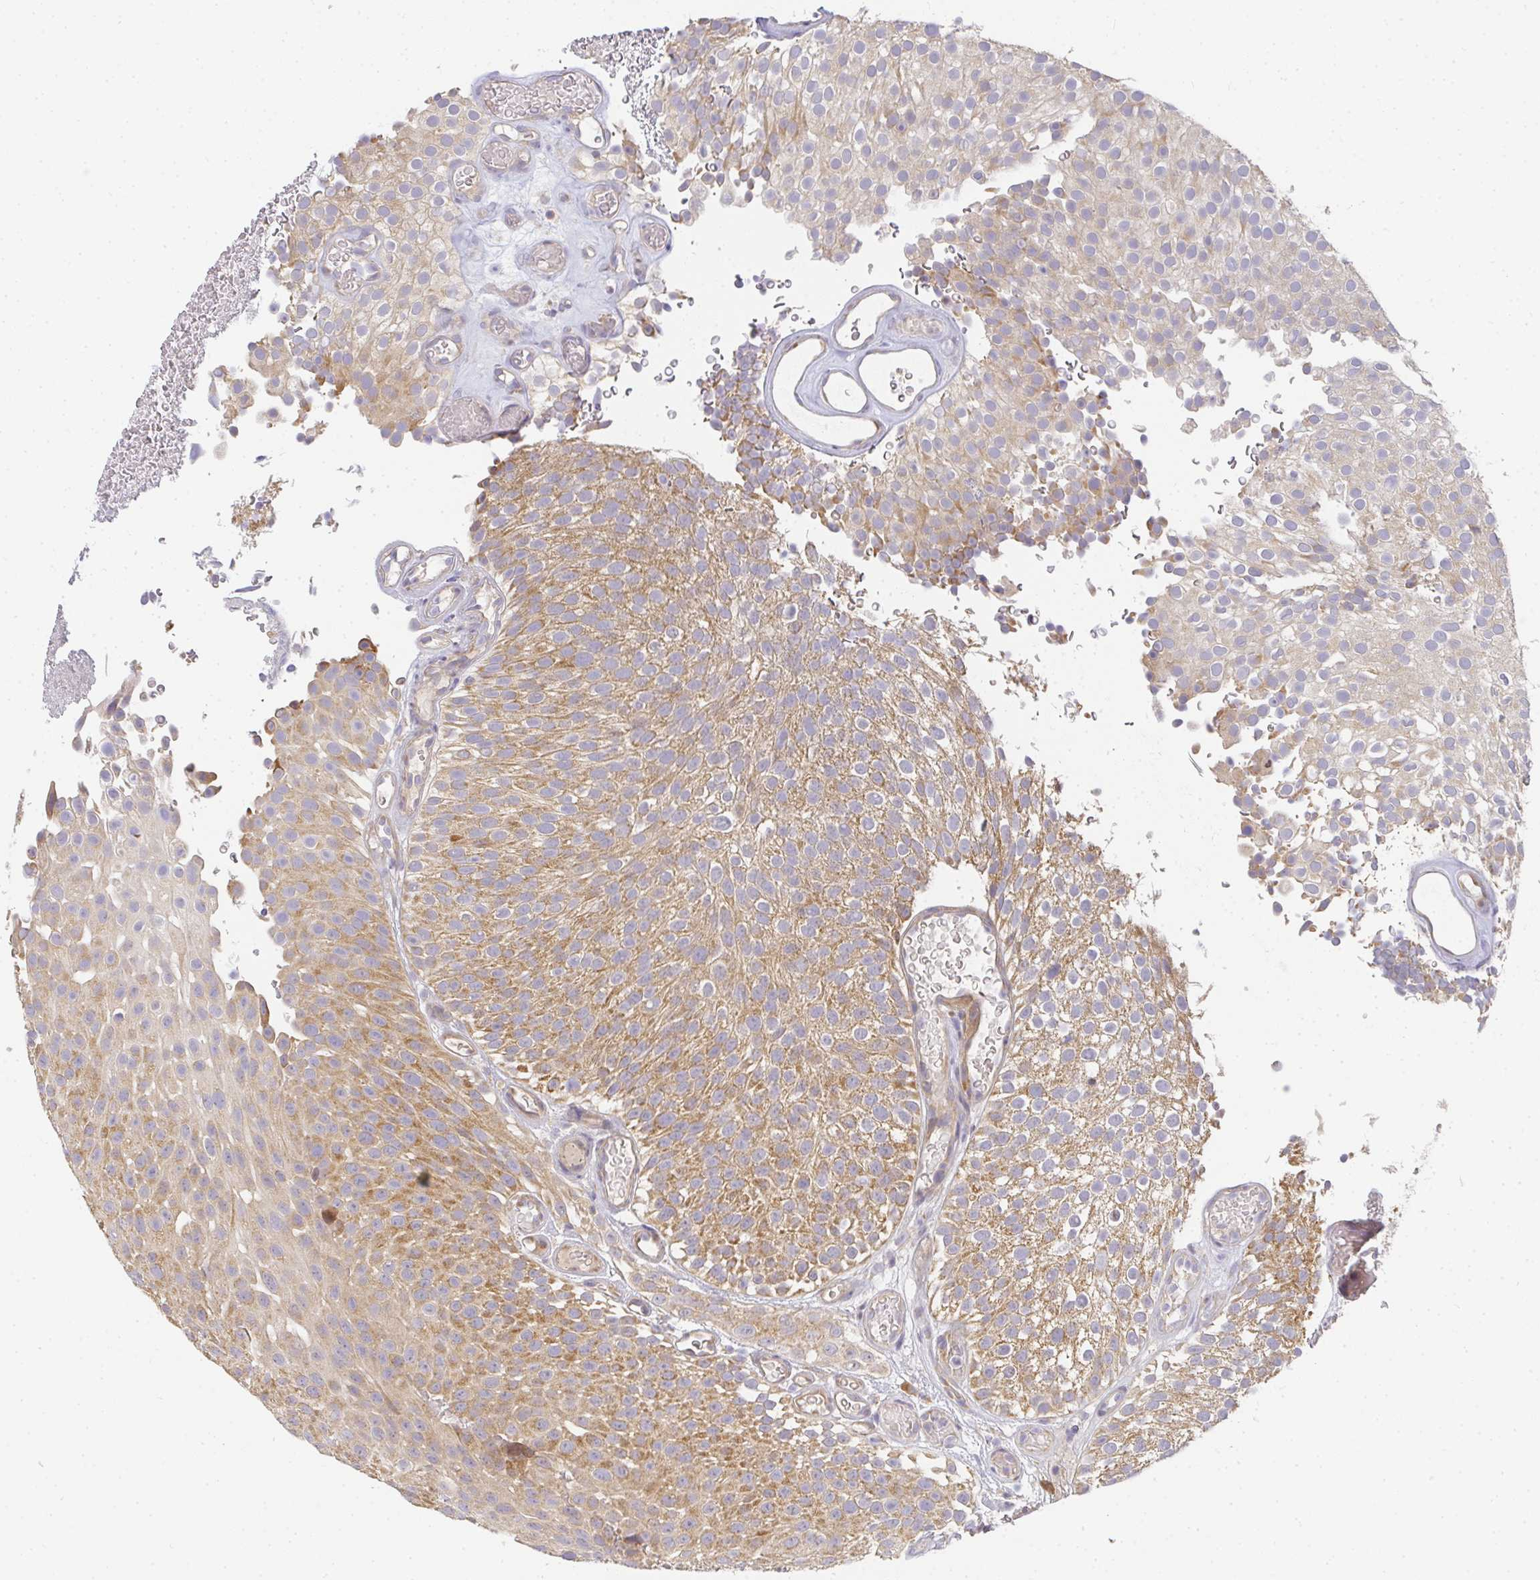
{"staining": {"intensity": "moderate", "quantity": "25%-75%", "location": "cytoplasmic/membranous"}, "tissue": "urothelial cancer", "cell_type": "Tumor cells", "image_type": "cancer", "snomed": [{"axis": "morphology", "description": "Urothelial carcinoma, Low grade"}, {"axis": "topography", "description": "Urinary bladder"}], "caption": "Protein analysis of urothelial cancer tissue exhibits moderate cytoplasmic/membranous expression in about 25%-75% of tumor cells.", "gene": "SLC35B3", "patient": {"sex": "male", "age": 78}}